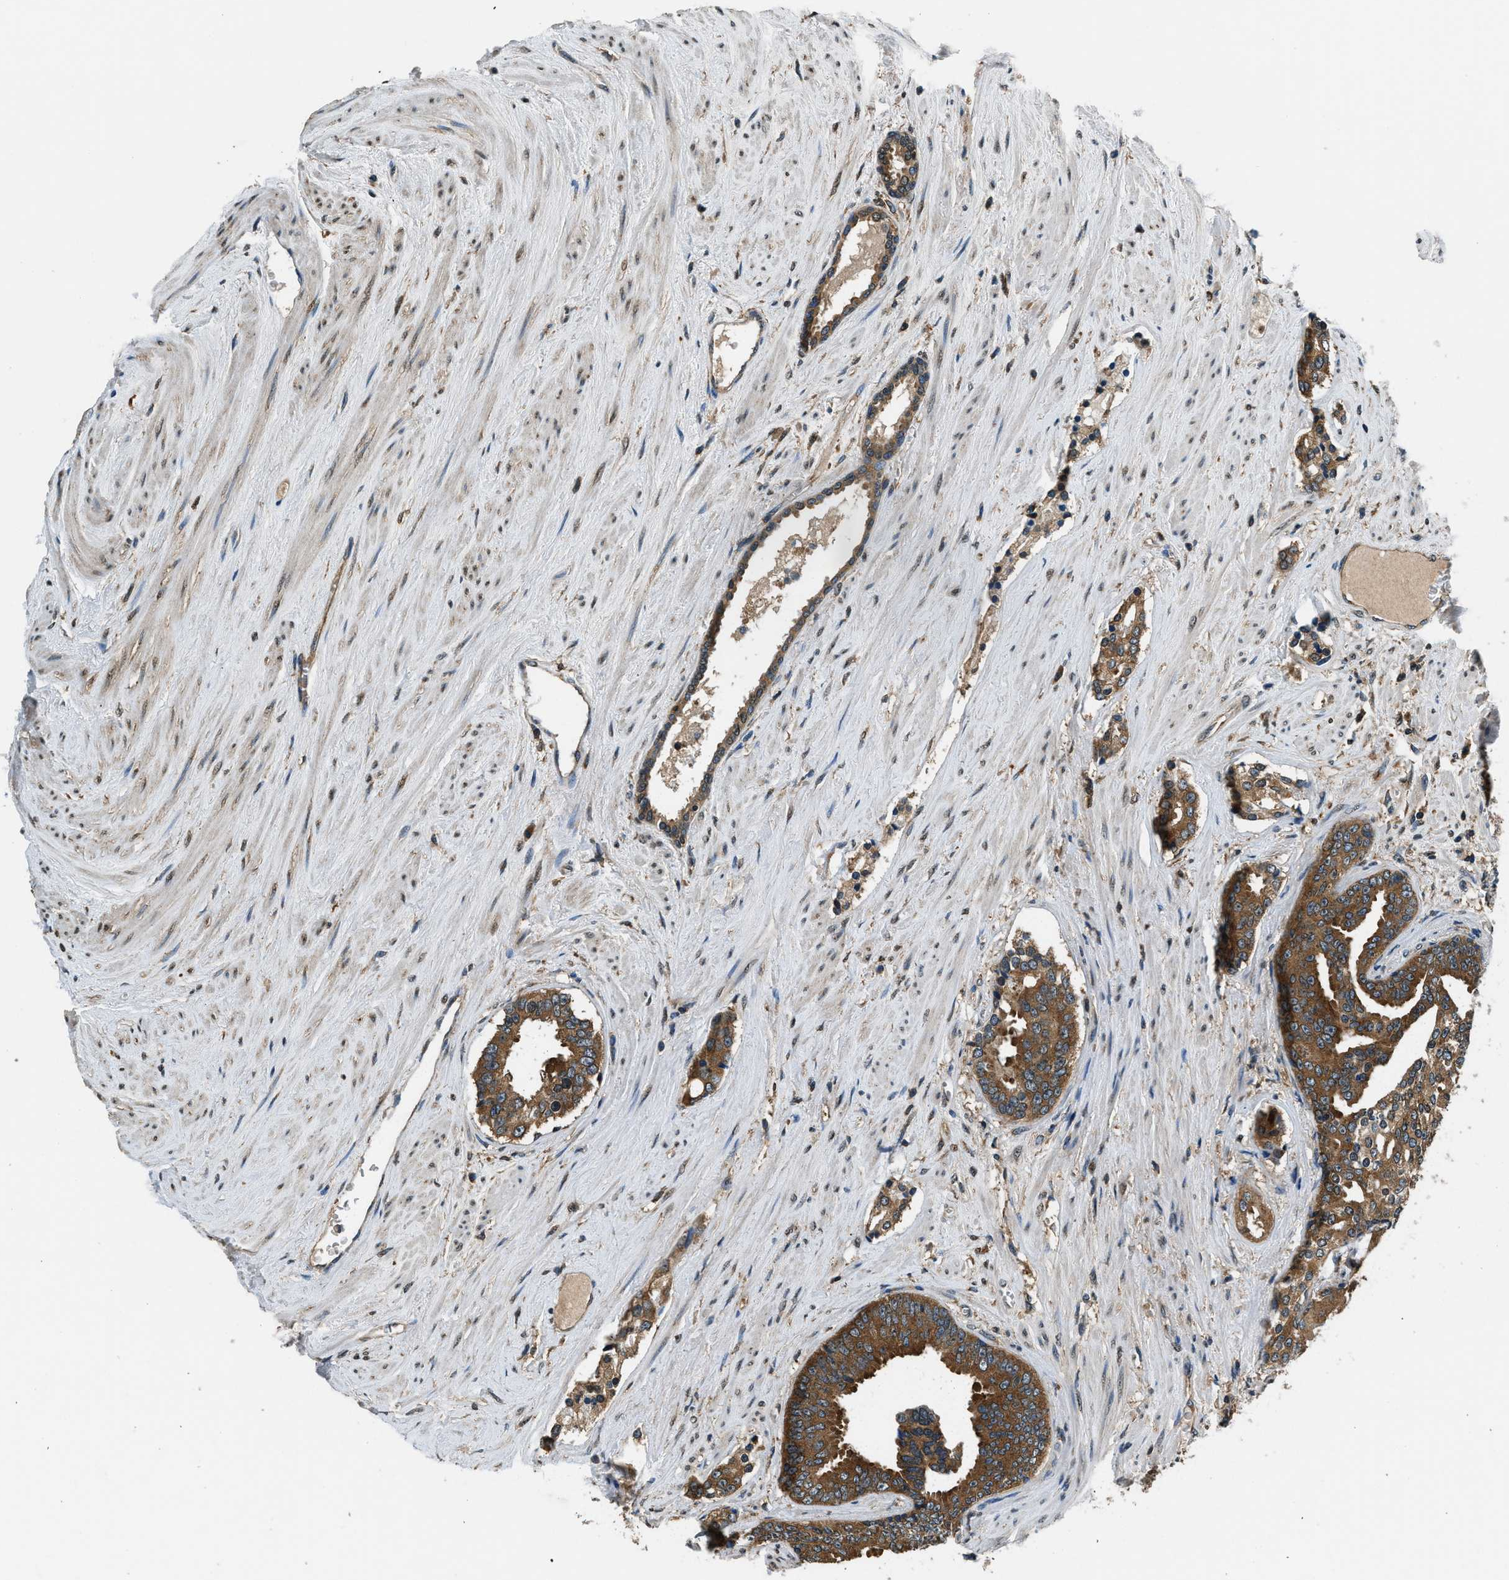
{"staining": {"intensity": "moderate", "quantity": ">75%", "location": "cytoplasmic/membranous"}, "tissue": "prostate cancer", "cell_type": "Tumor cells", "image_type": "cancer", "snomed": [{"axis": "morphology", "description": "Adenocarcinoma, High grade"}, {"axis": "topography", "description": "Prostate"}], "caption": "Prostate cancer (adenocarcinoma (high-grade)) stained for a protein shows moderate cytoplasmic/membranous positivity in tumor cells.", "gene": "ARFGAP2", "patient": {"sex": "male", "age": 71}}